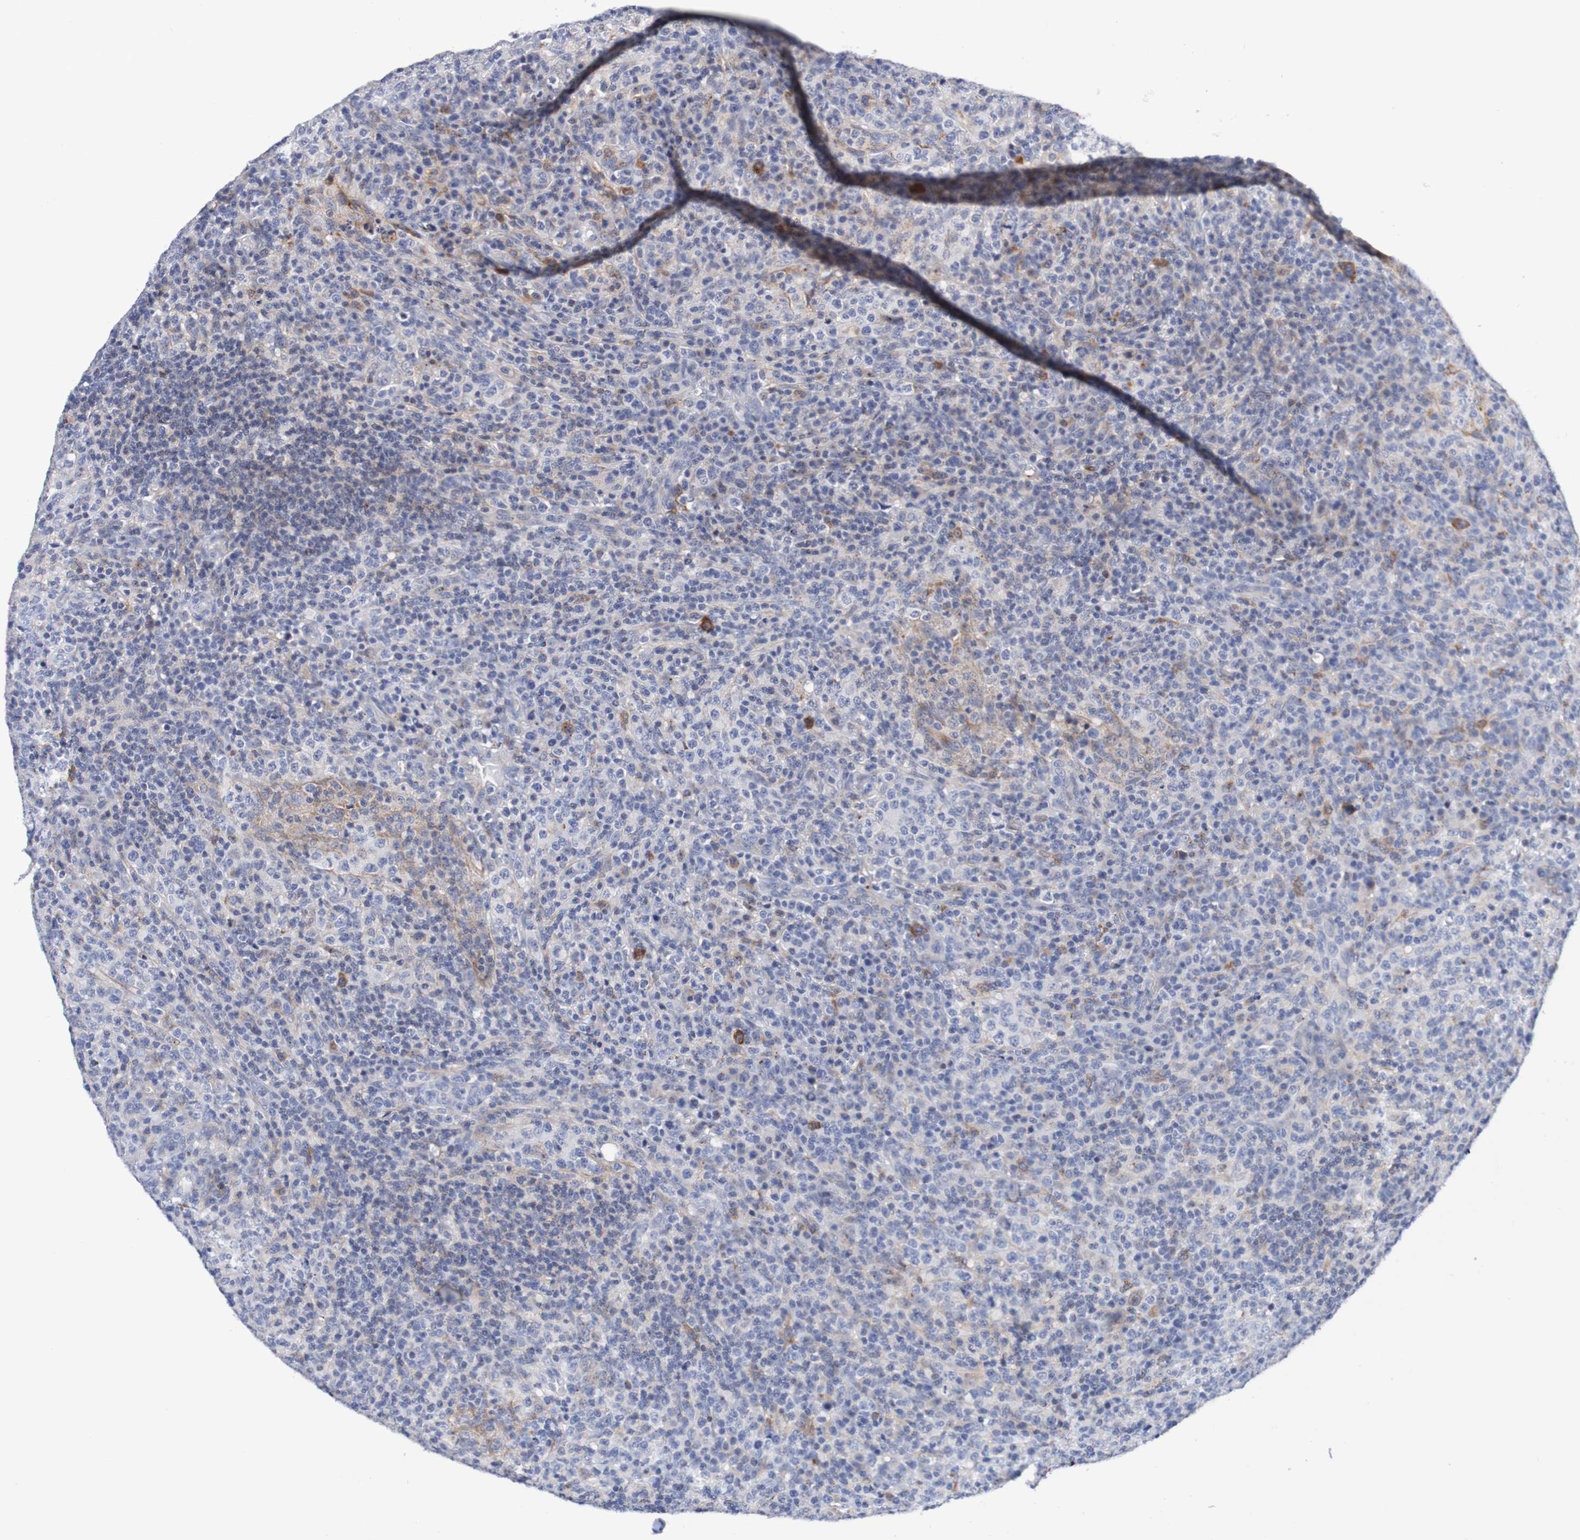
{"staining": {"intensity": "negative", "quantity": "none", "location": "none"}, "tissue": "lymphoma", "cell_type": "Tumor cells", "image_type": "cancer", "snomed": [{"axis": "morphology", "description": "Malignant lymphoma, non-Hodgkin's type, High grade"}, {"axis": "topography", "description": "Lymph node"}], "caption": "This is a photomicrograph of immunohistochemistry (IHC) staining of lymphoma, which shows no staining in tumor cells.", "gene": "SEZ6", "patient": {"sex": "female", "age": 76}}